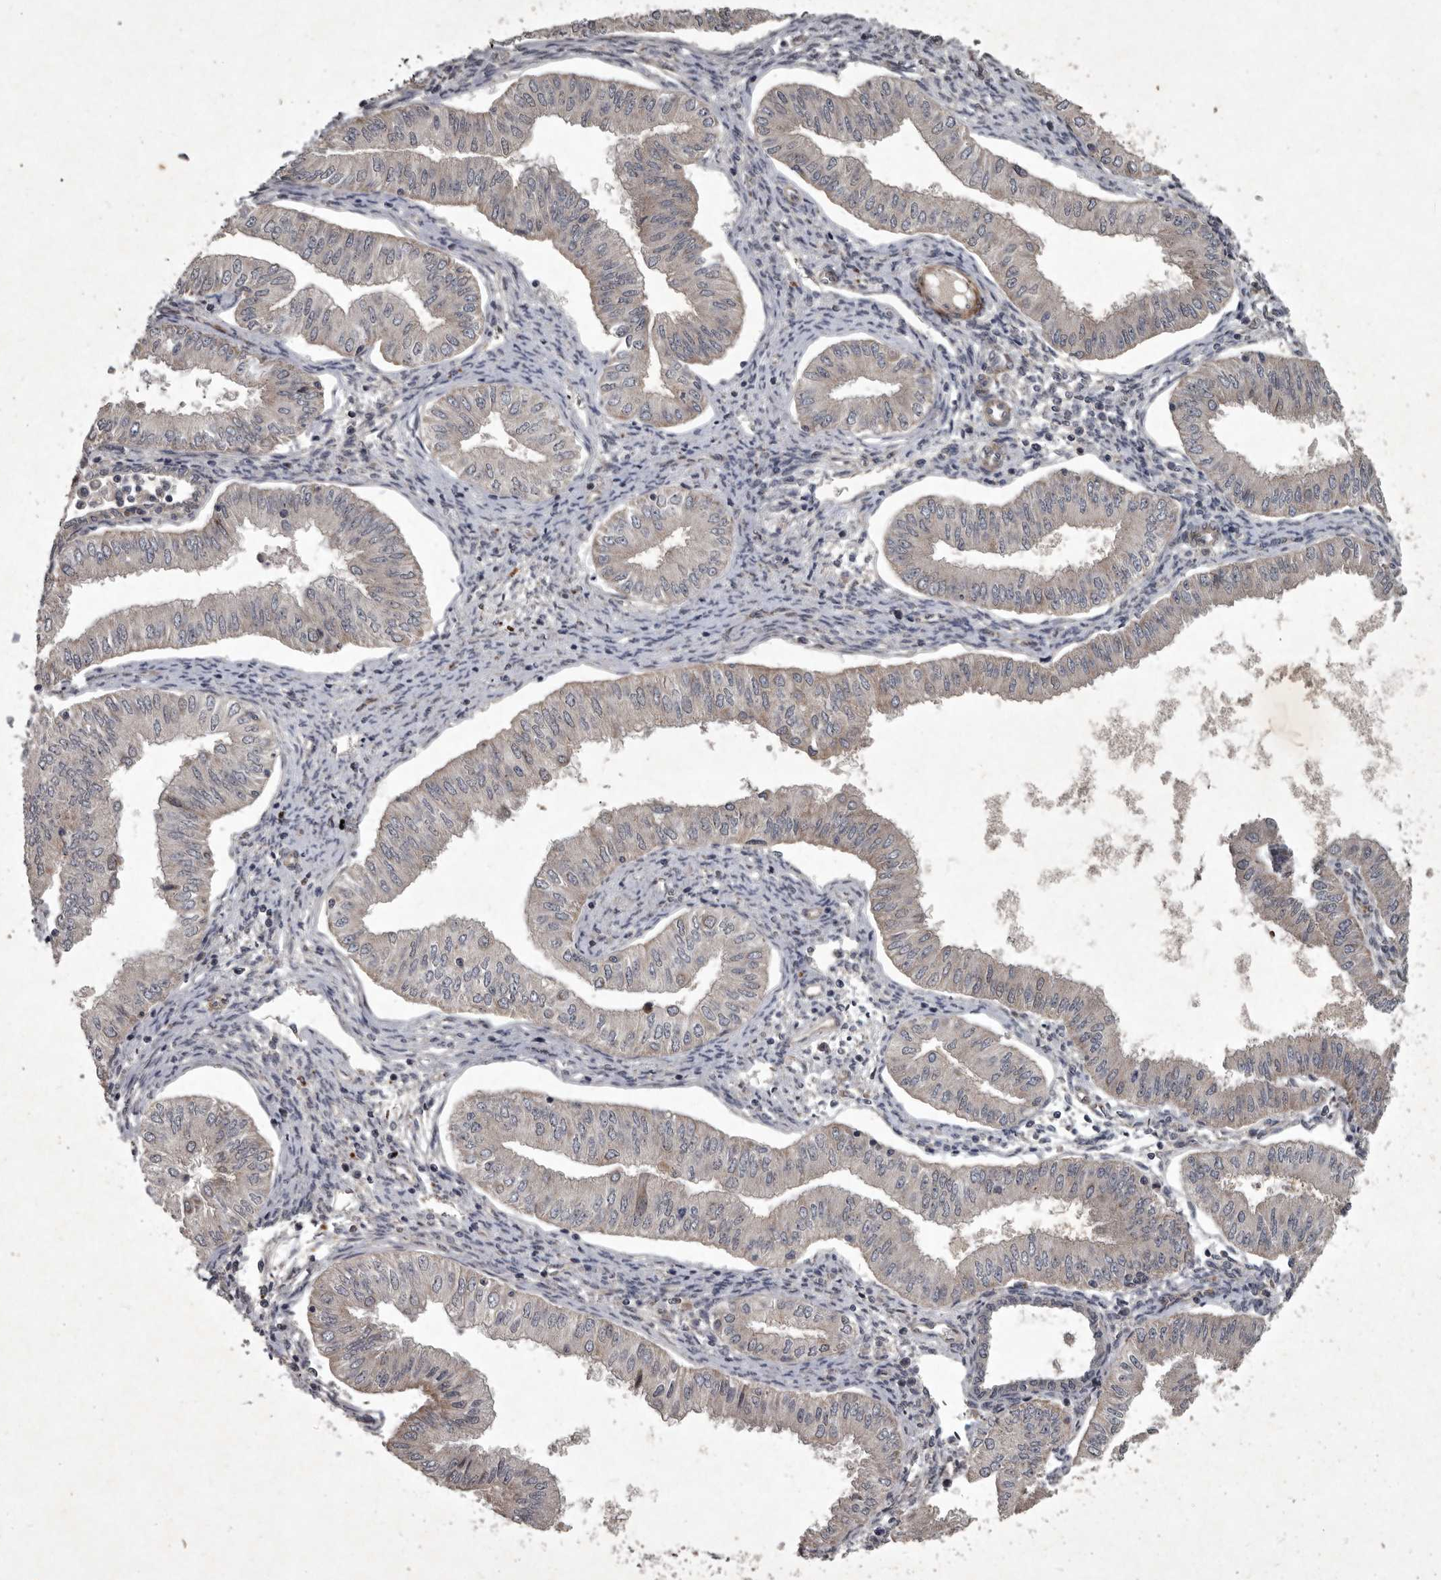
{"staining": {"intensity": "weak", "quantity": "25%-75%", "location": "cytoplasmic/membranous"}, "tissue": "endometrial cancer", "cell_type": "Tumor cells", "image_type": "cancer", "snomed": [{"axis": "morphology", "description": "Normal tissue, NOS"}, {"axis": "morphology", "description": "Adenocarcinoma, NOS"}, {"axis": "topography", "description": "Endometrium"}], "caption": "Immunohistochemical staining of endometrial adenocarcinoma reveals low levels of weak cytoplasmic/membranous protein positivity in about 25%-75% of tumor cells.", "gene": "MRPS15", "patient": {"sex": "female", "age": 53}}